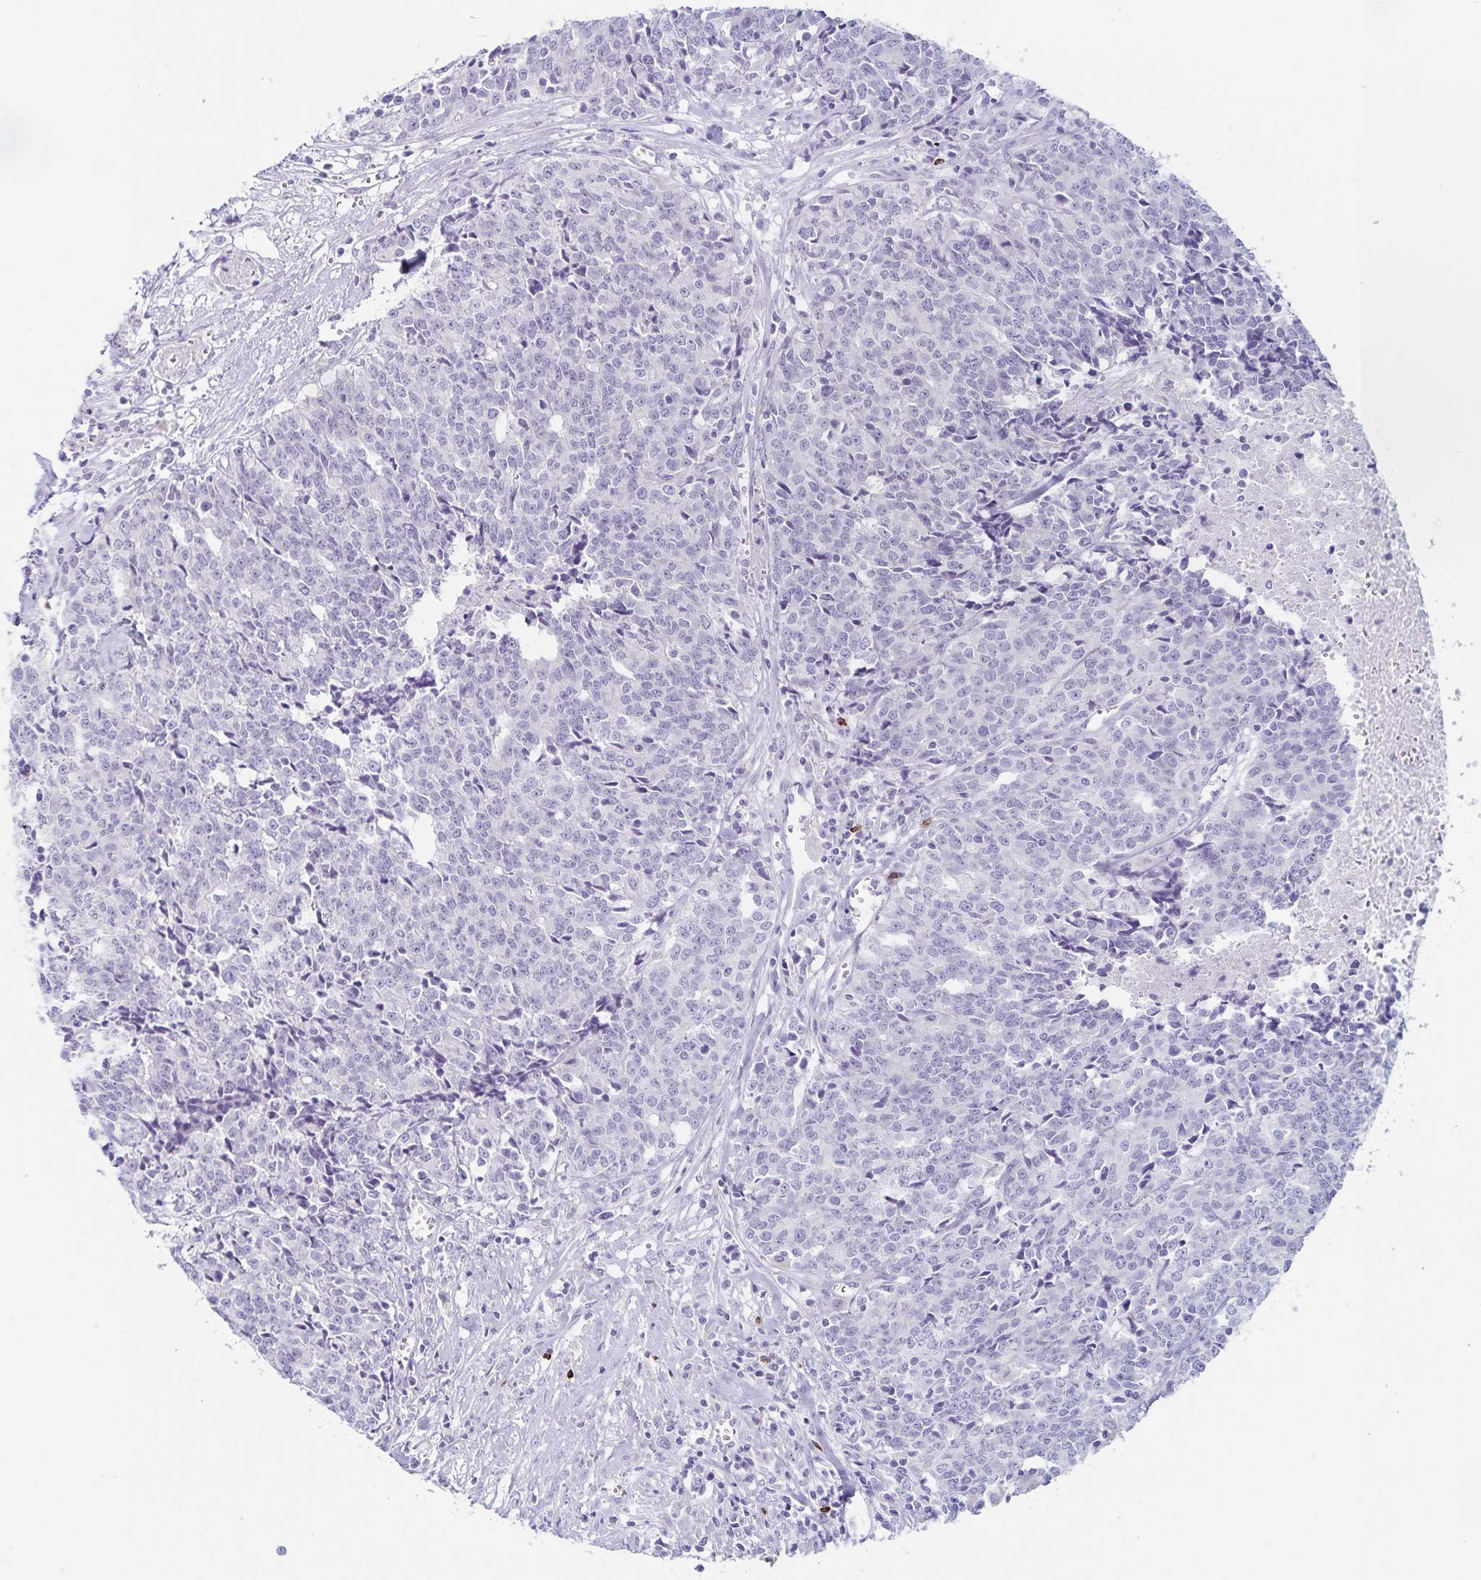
{"staining": {"intensity": "negative", "quantity": "none", "location": "none"}, "tissue": "prostate cancer", "cell_type": "Tumor cells", "image_type": "cancer", "snomed": [{"axis": "morphology", "description": "Adenocarcinoma, High grade"}, {"axis": "topography", "description": "Prostate and seminal vesicle, NOS"}], "caption": "The micrograph exhibits no staining of tumor cells in prostate cancer (adenocarcinoma (high-grade)).", "gene": "GNLY", "patient": {"sex": "male", "age": 60}}